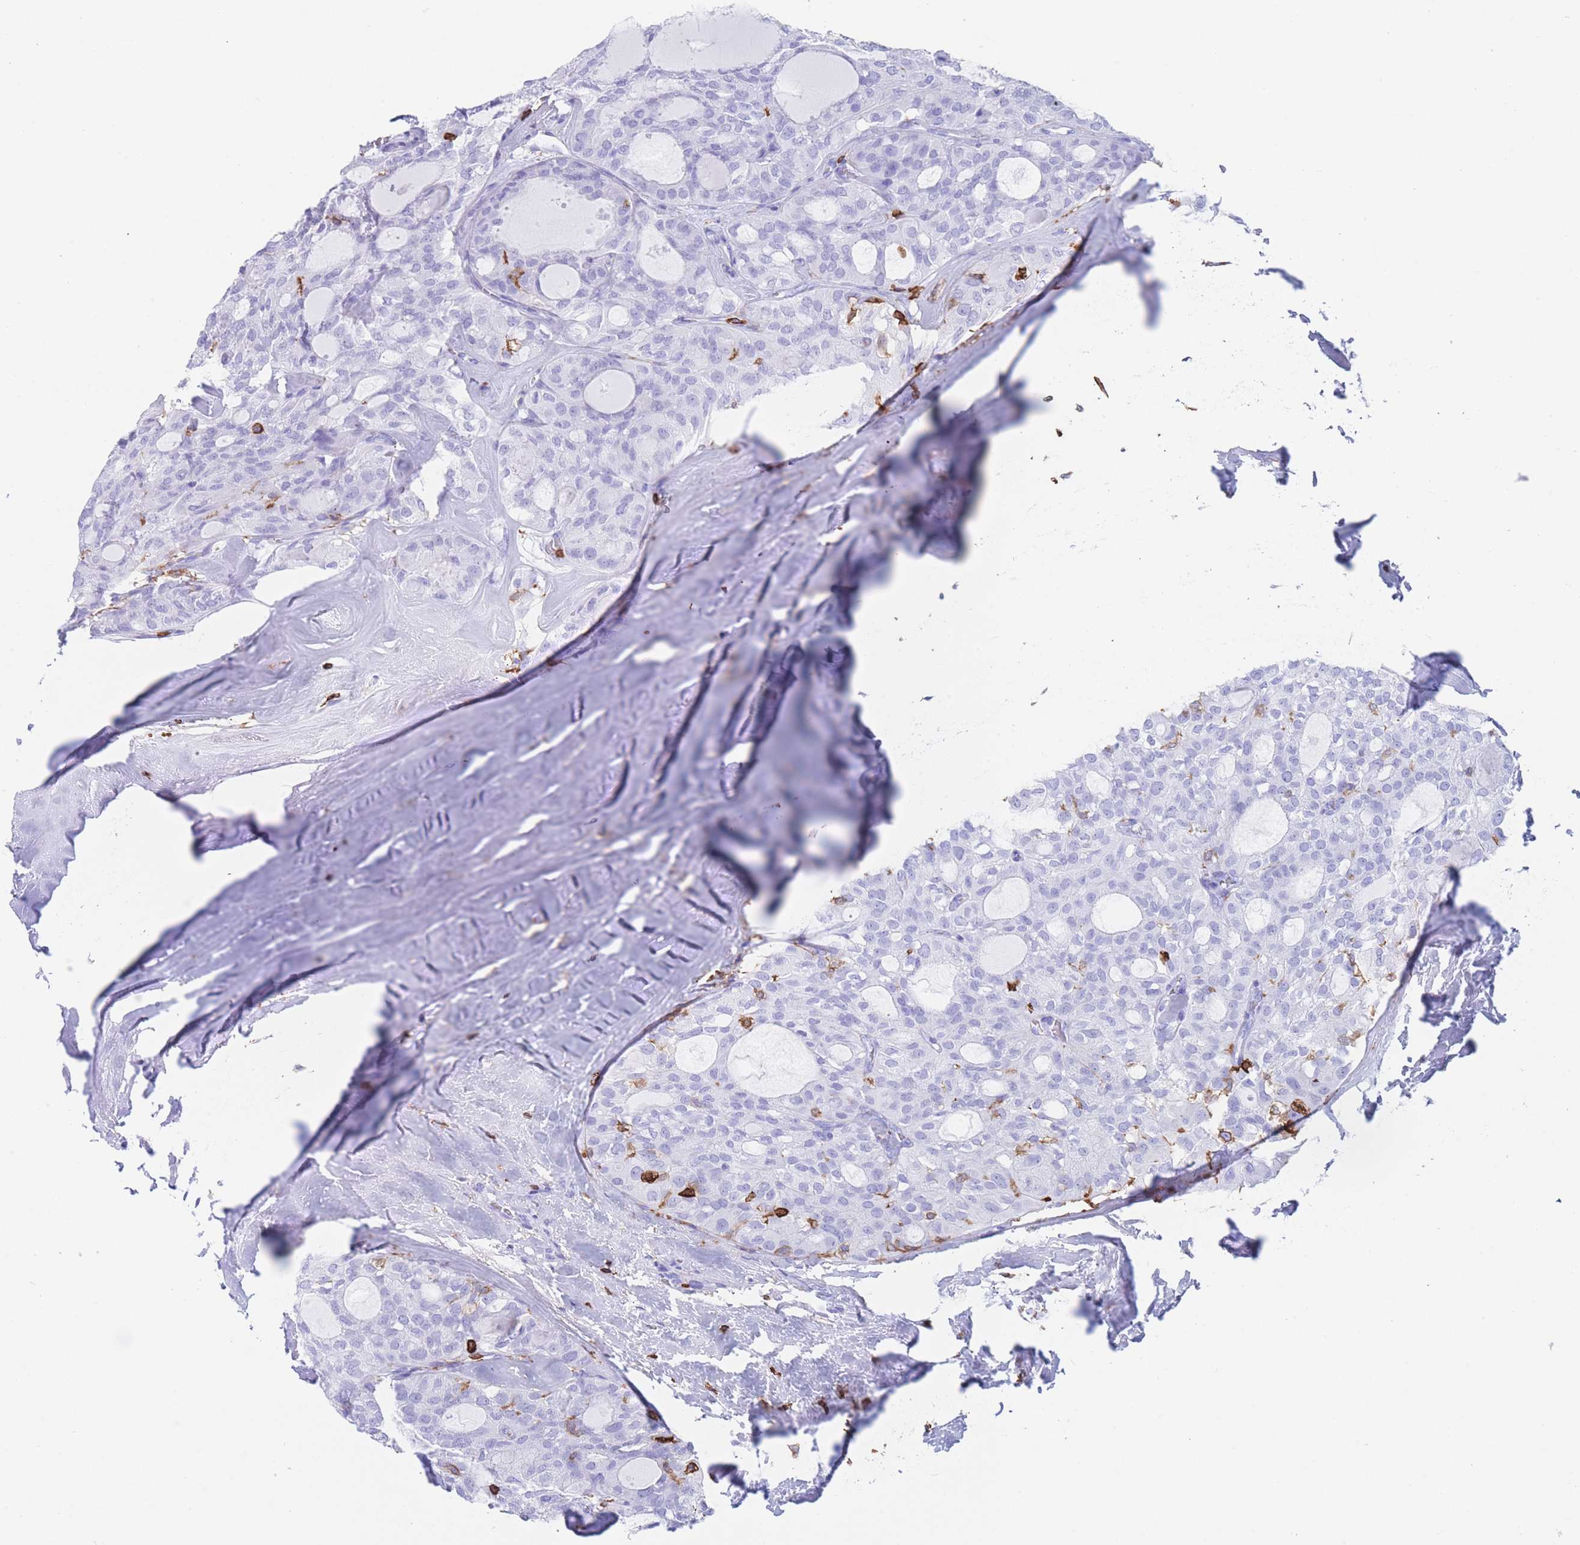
{"staining": {"intensity": "negative", "quantity": "none", "location": "none"}, "tissue": "thyroid cancer", "cell_type": "Tumor cells", "image_type": "cancer", "snomed": [{"axis": "morphology", "description": "Follicular adenoma carcinoma, NOS"}, {"axis": "topography", "description": "Thyroid gland"}], "caption": "A high-resolution histopathology image shows immunohistochemistry staining of thyroid cancer (follicular adenoma carcinoma), which displays no significant positivity in tumor cells.", "gene": "CORO1A", "patient": {"sex": "male", "age": 75}}